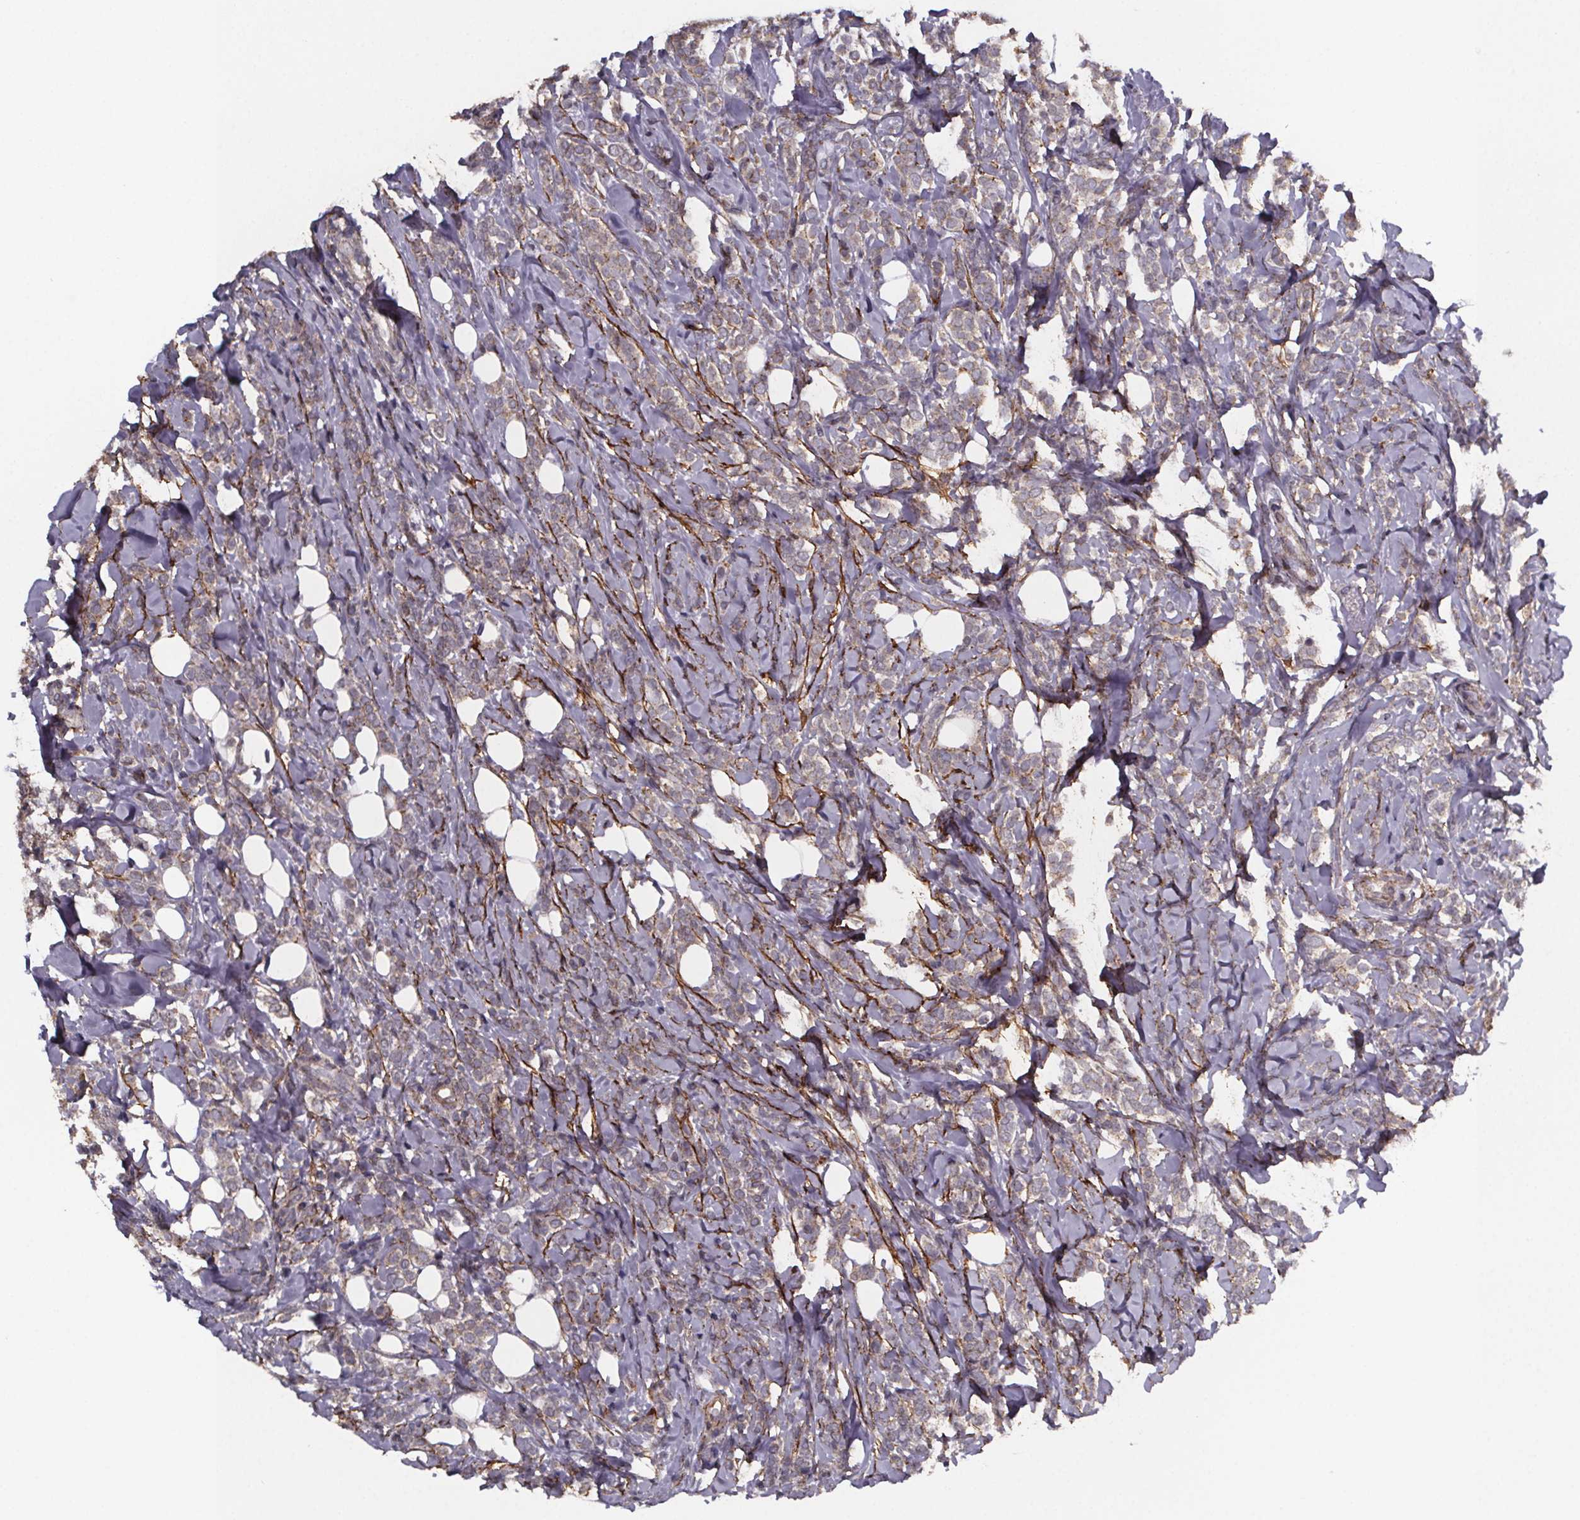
{"staining": {"intensity": "negative", "quantity": "none", "location": "none"}, "tissue": "breast cancer", "cell_type": "Tumor cells", "image_type": "cancer", "snomed": [{"axis": "morphology", "description": "Lobular carcinoma"}, {"axis": "topography", "description": "Breast"}], "caption": "This is an IHC image of breast cancer. There is no expression in tumor cells.", "gene": "PALLD", "patient": {"sex": "female", "age": 49}}